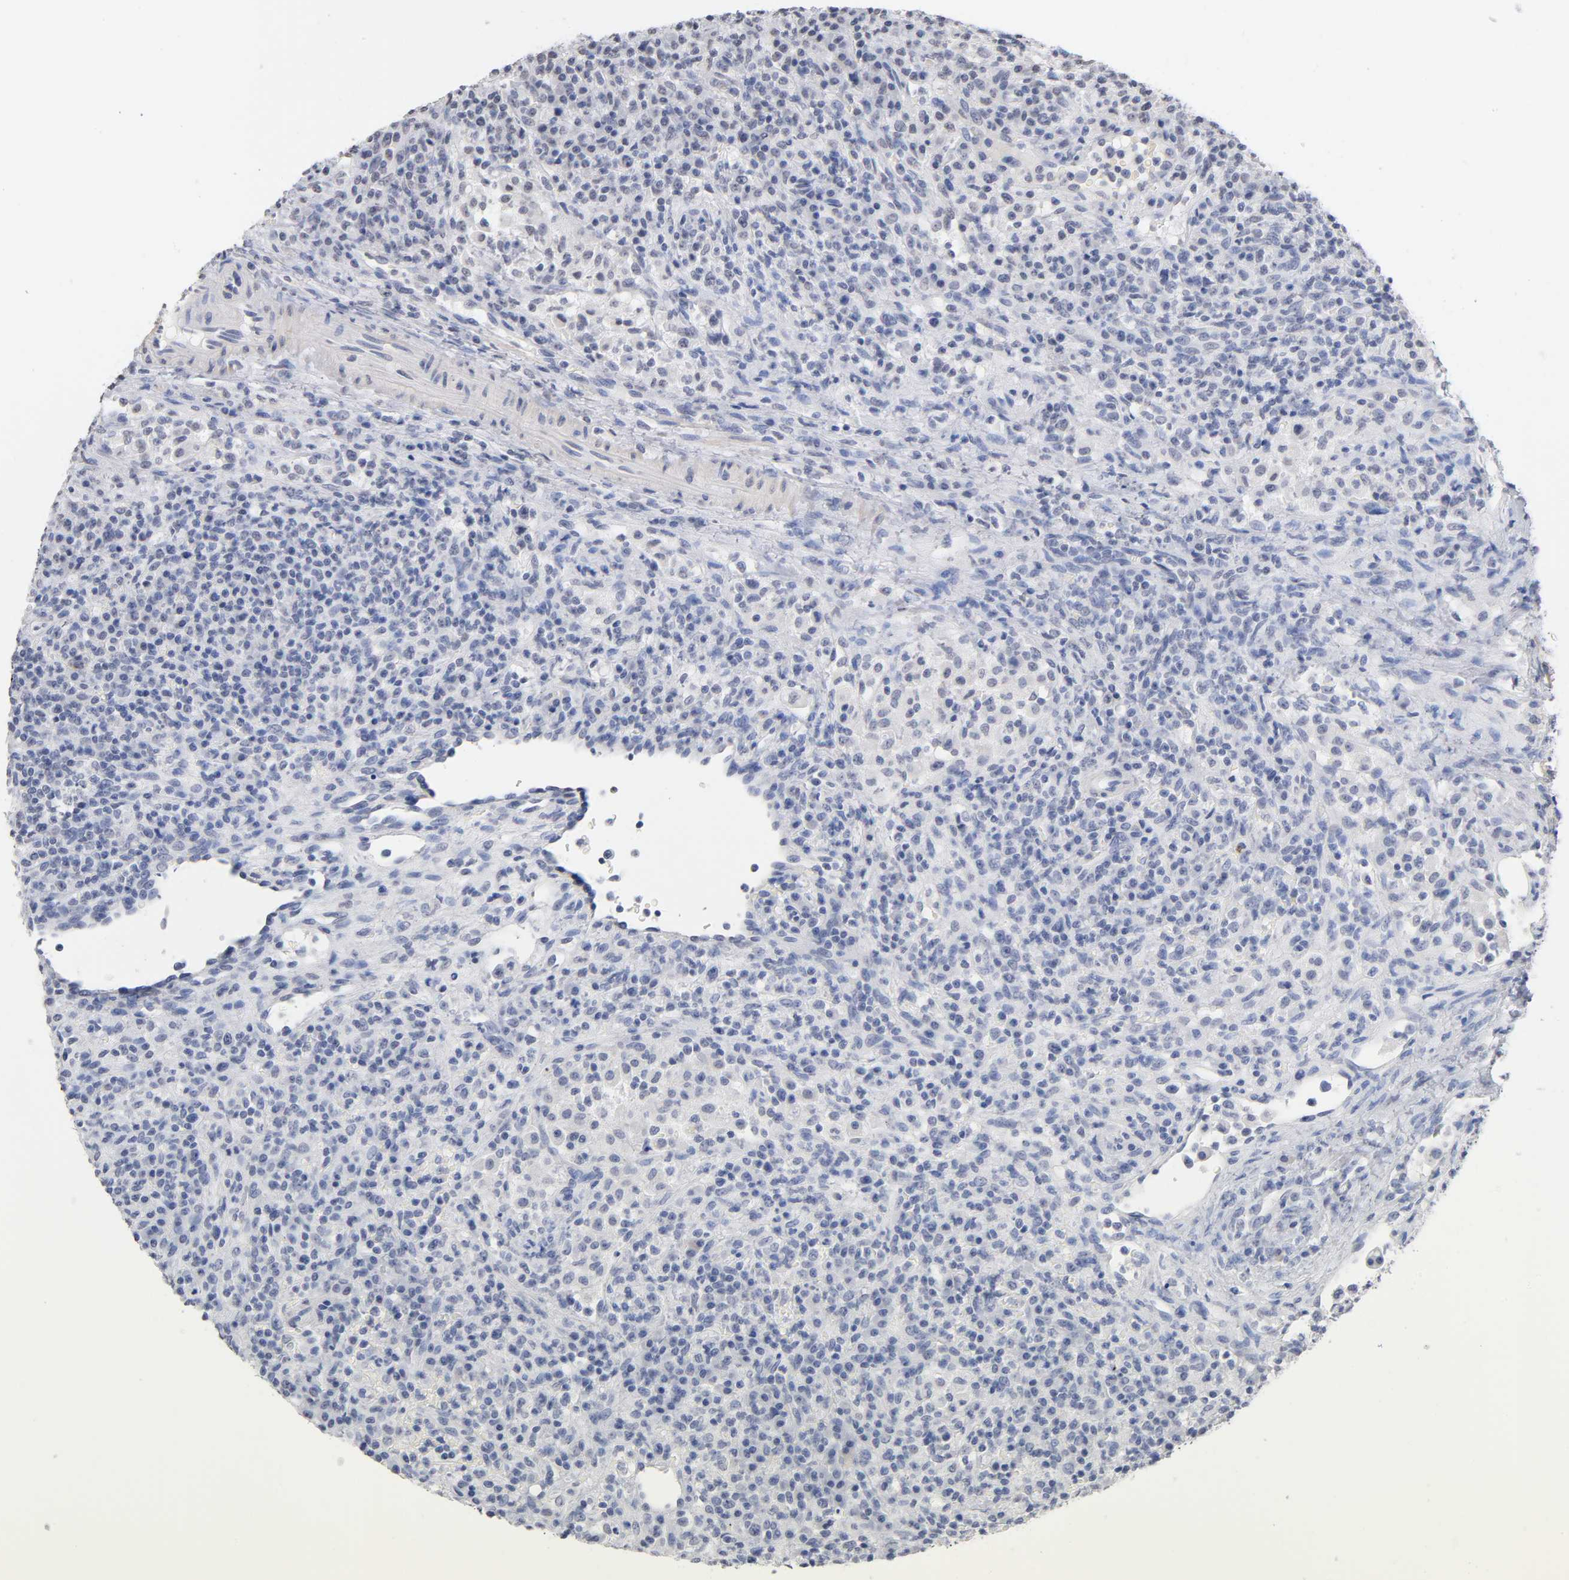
{"staining": {"intensity": "negative", "quantity": "none", "location": "none"}, "tissue": "lymphoma", "cell_type": "Tumor cells", "image_type": "cancer", "snomed": [{"axis": "morphology", "description": "Hodgkin's disease, NOS"}, {"axis": "topography", "description": "Lymph node"}], "caption": "Human lymphoma stained for a protein using IHC displays no positivity in tumor cells.", "gene": "CRABP2", "patient": {"sex": "male", "age": 65}}